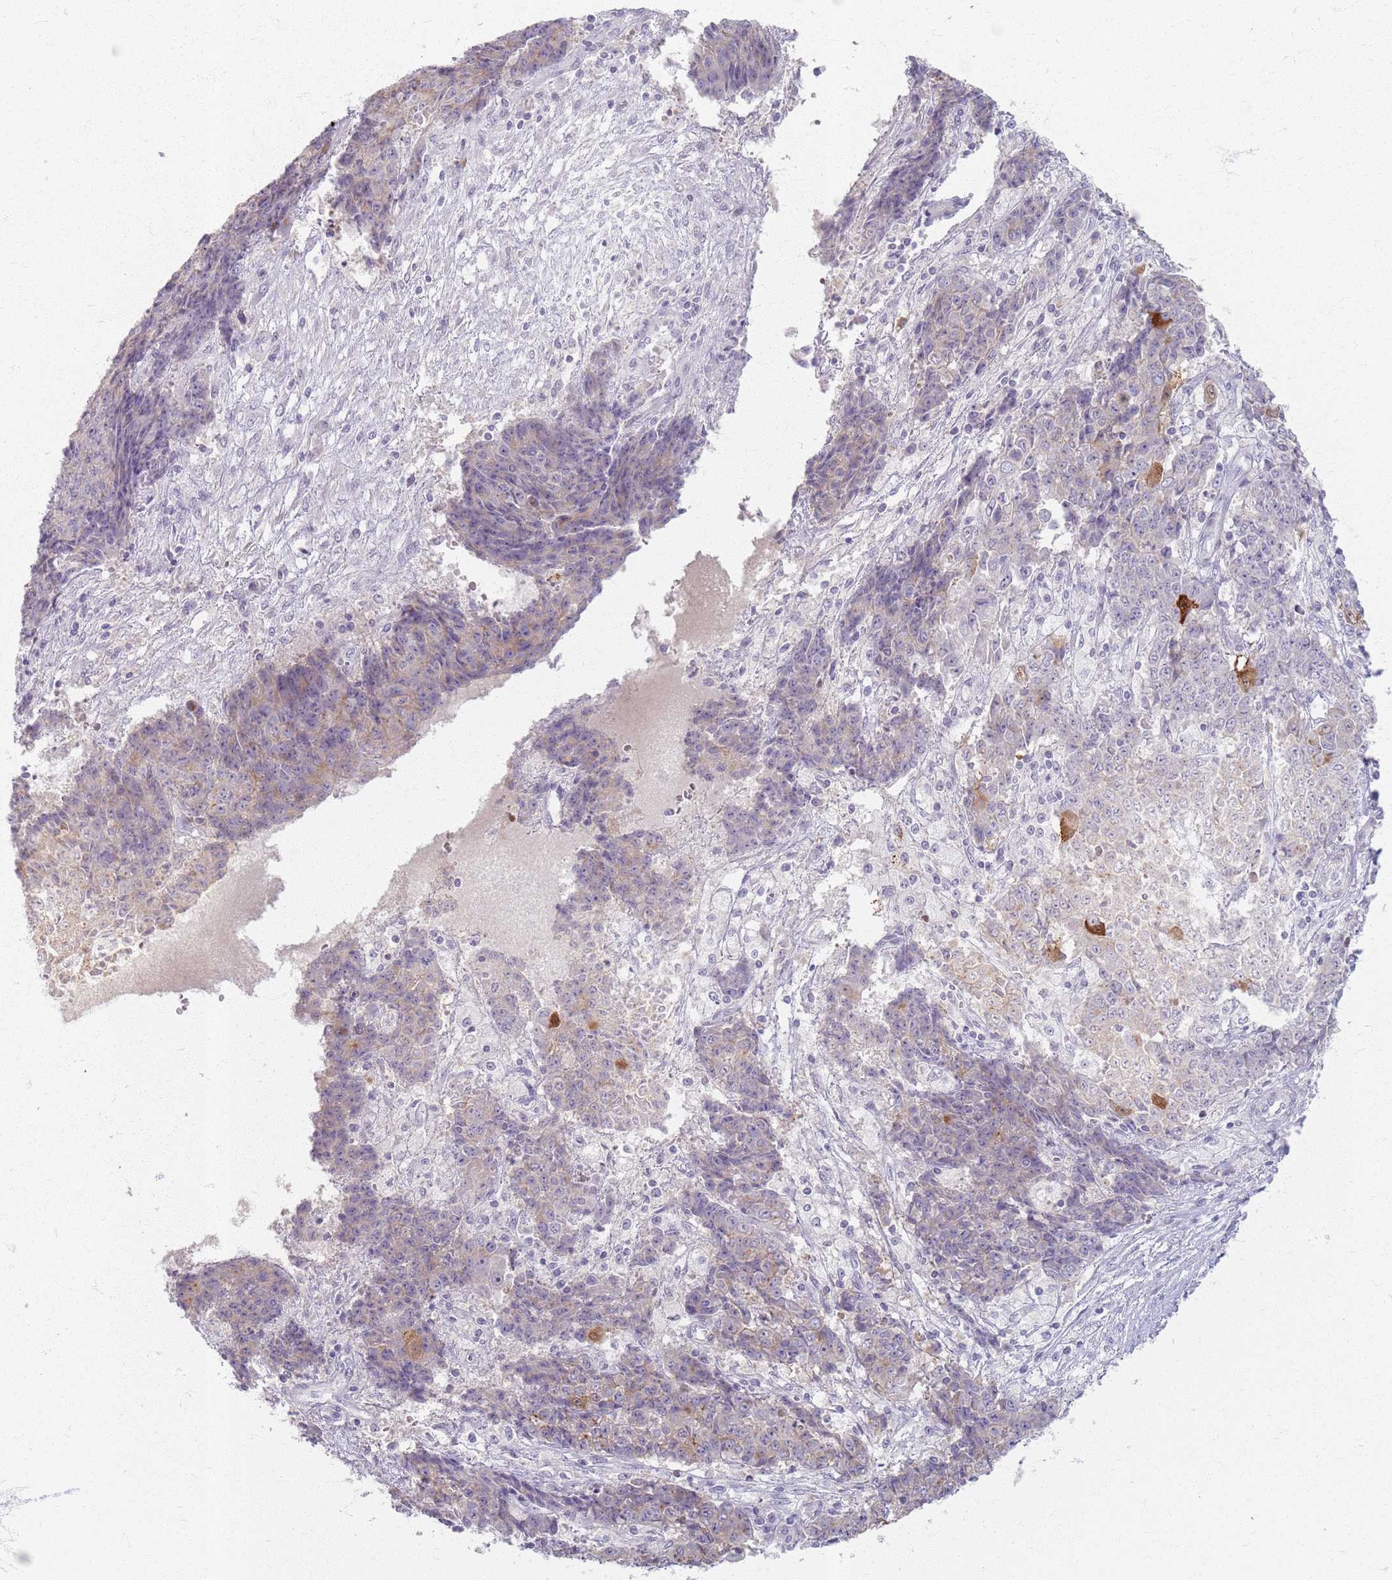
{"staining": {"intensity": "moderate", "quantity": "<25%", "location": "cytoplasmic/membranous,nuclear"}, "tissue": "ovarian cancer", "cell_type": "Tumor cells", "image_type": "cancer", "snomed": [{"axis": "morphology", "description": "Carcinoma, endometroid"}, {"axis": "topography", "description": "Ovary"}], "caption": "High-magnification brightfield microscopy of ovarian endometroid carcinoma stained with DAB (brown) and counterstained with hematoxylin (blue). tumor cells exhibit moderate cytoplasmic/membranous and nuclear positivity is present in about<25% of cells.", "gene": "CRIPT", "patient": {"sex": "female", "age": 42}}